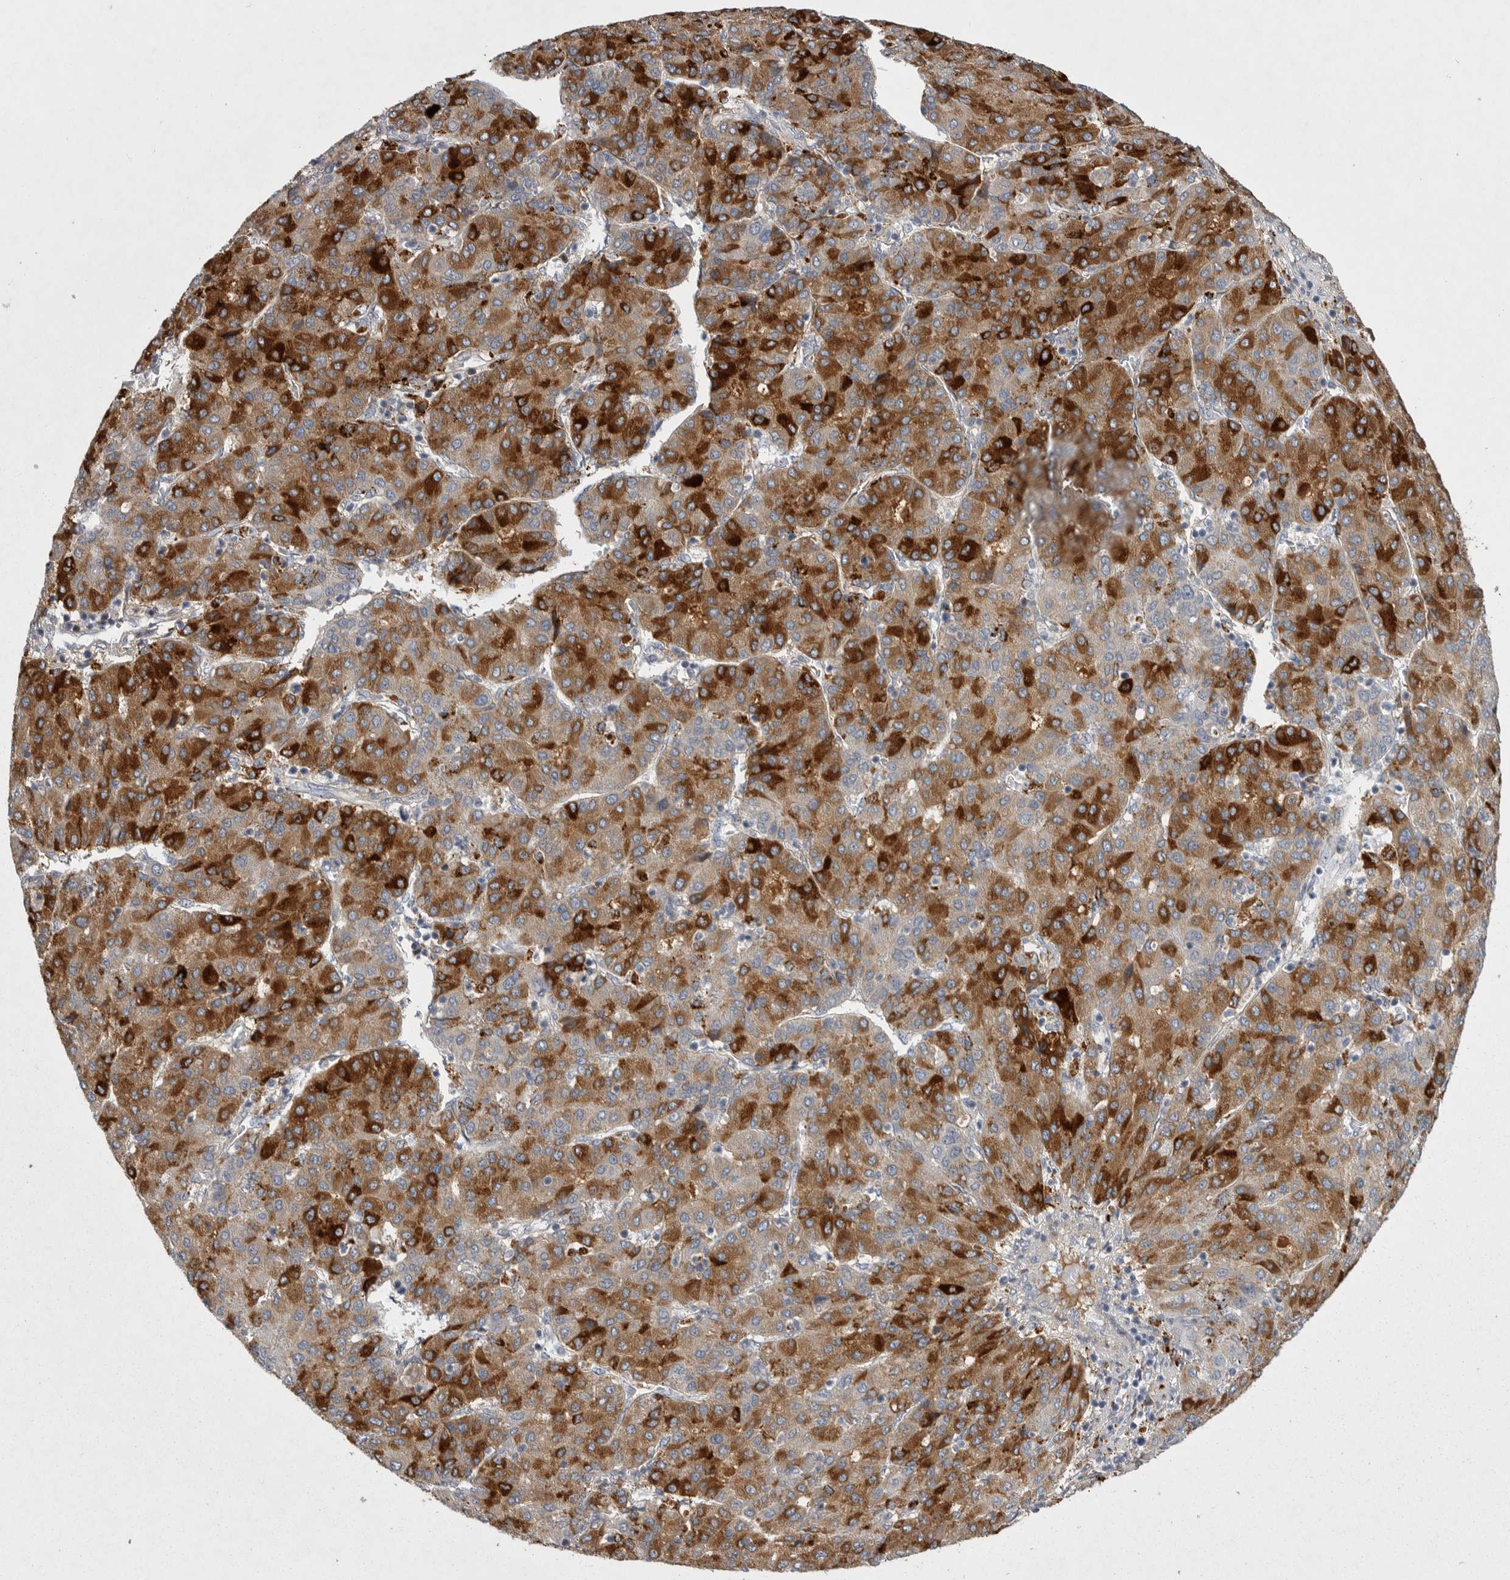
{"staining": {"intensity": "strong", "quantity": ">75%", "location": "cytoplasmic/membranous"}, "tissue": "liver cancer", "cell_type": "Tumor cells", "image_type": "cancer", "snomed": [{"axis": "morphology", "description": "Carcinoma, Hepatocellular, NOS"}, {"axis": "topography", "description": "Liver"}], "caption": "About >75% of tumor cells in liver cancer (hepatocellular carcinoma) demonstrate strong cytoplasmic/membranous protein staining as visualized by brown immunohistochemical staining.", "gene": "CRP", "patient": {"sex": "male", "age": 65}}